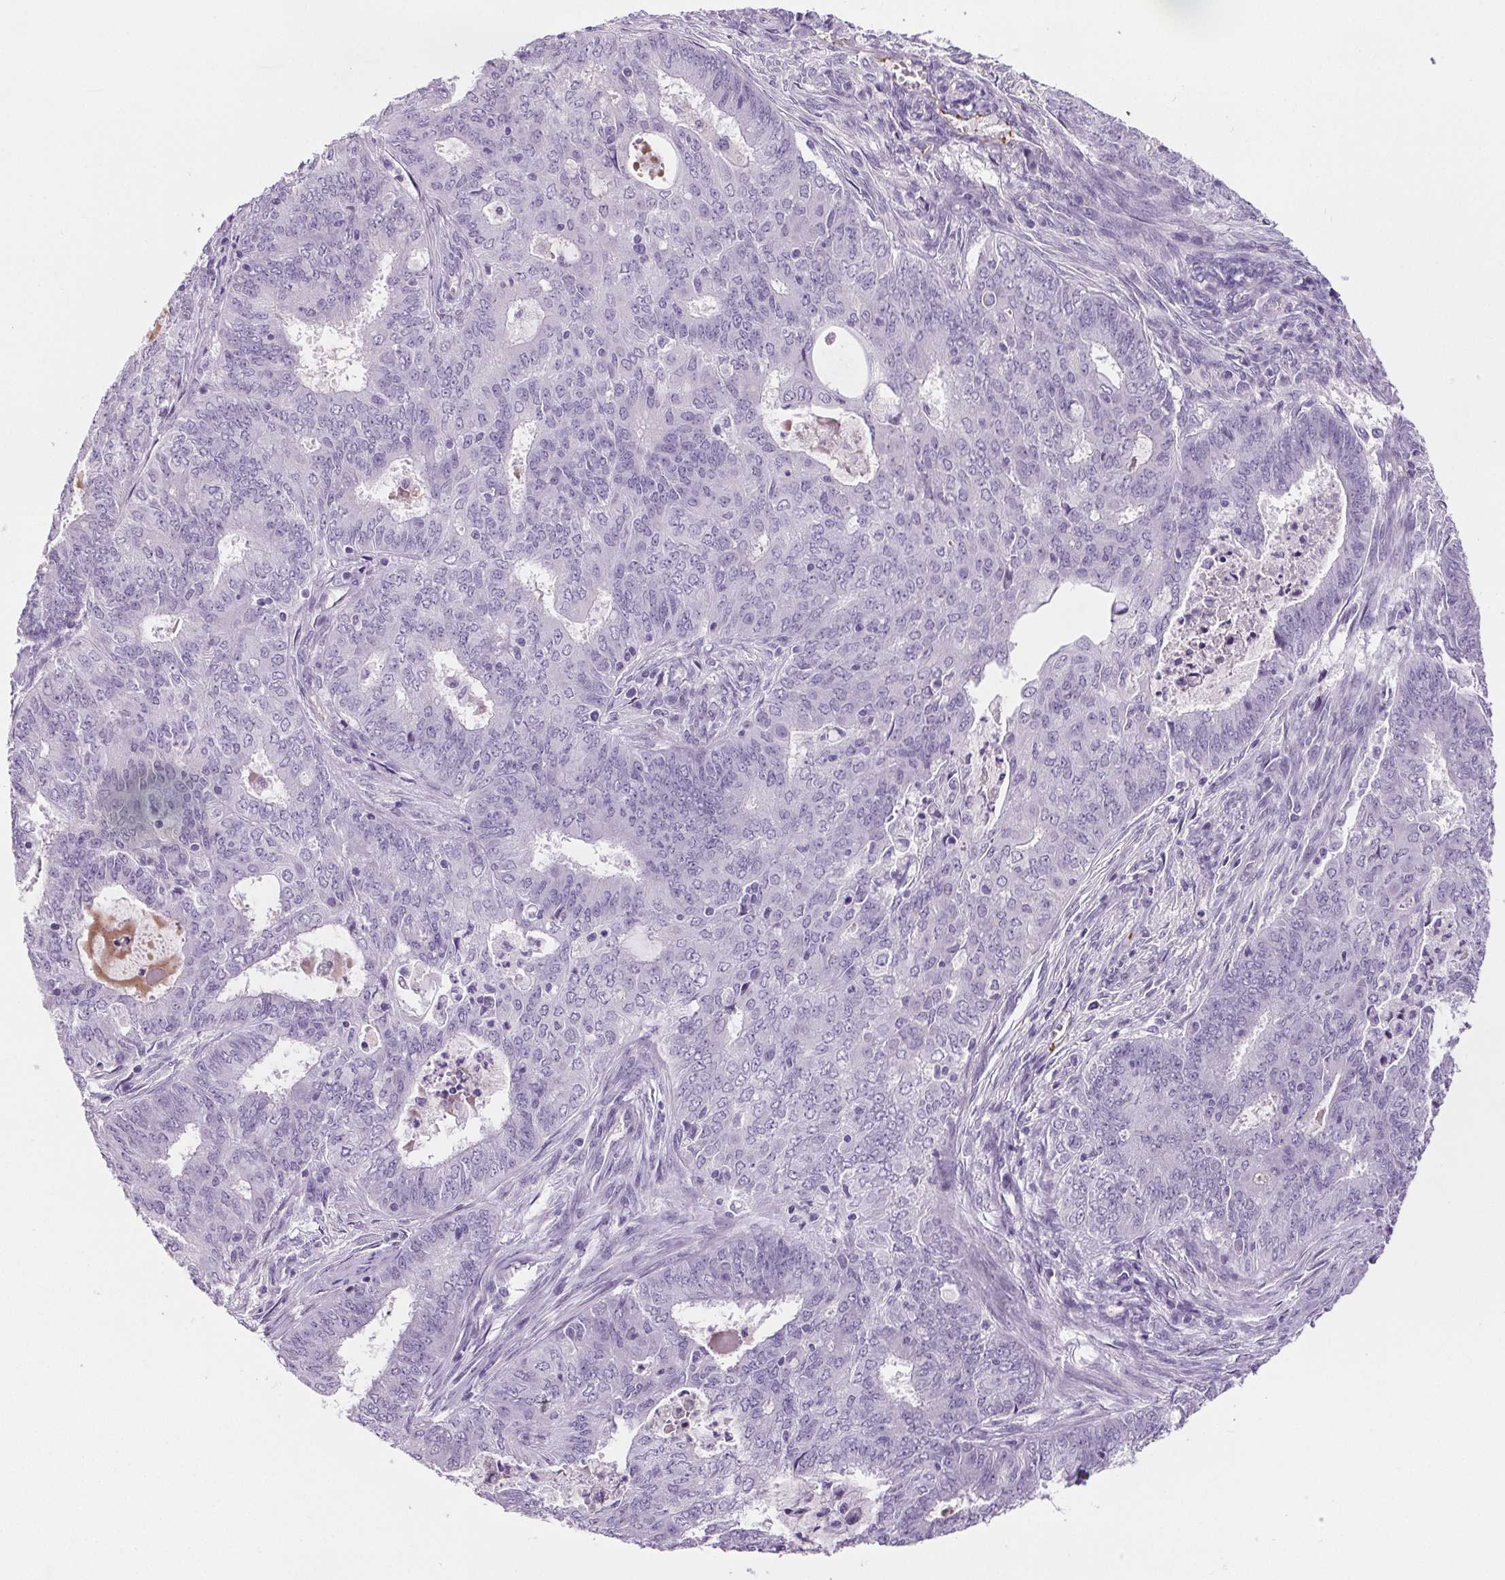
{"staining": {"intensity": "negative", "quantity": "none", "location": "none"}, "tissue": "endometrial cancer", "cell_type": "Tumor cells", "image_type": "cancer", "snomed": [{"axis": "morphology", "description": "Adenocarcinoma, NOS"}, {"axis": "topography", "description": "Endometrium"}], "caption": "A micrograph of human endometrial cancer (adenocarcinoma) is negative for staining in tumor cells.", "gene": "CD5L", "patient": {"sex": "female", "age": 62}}